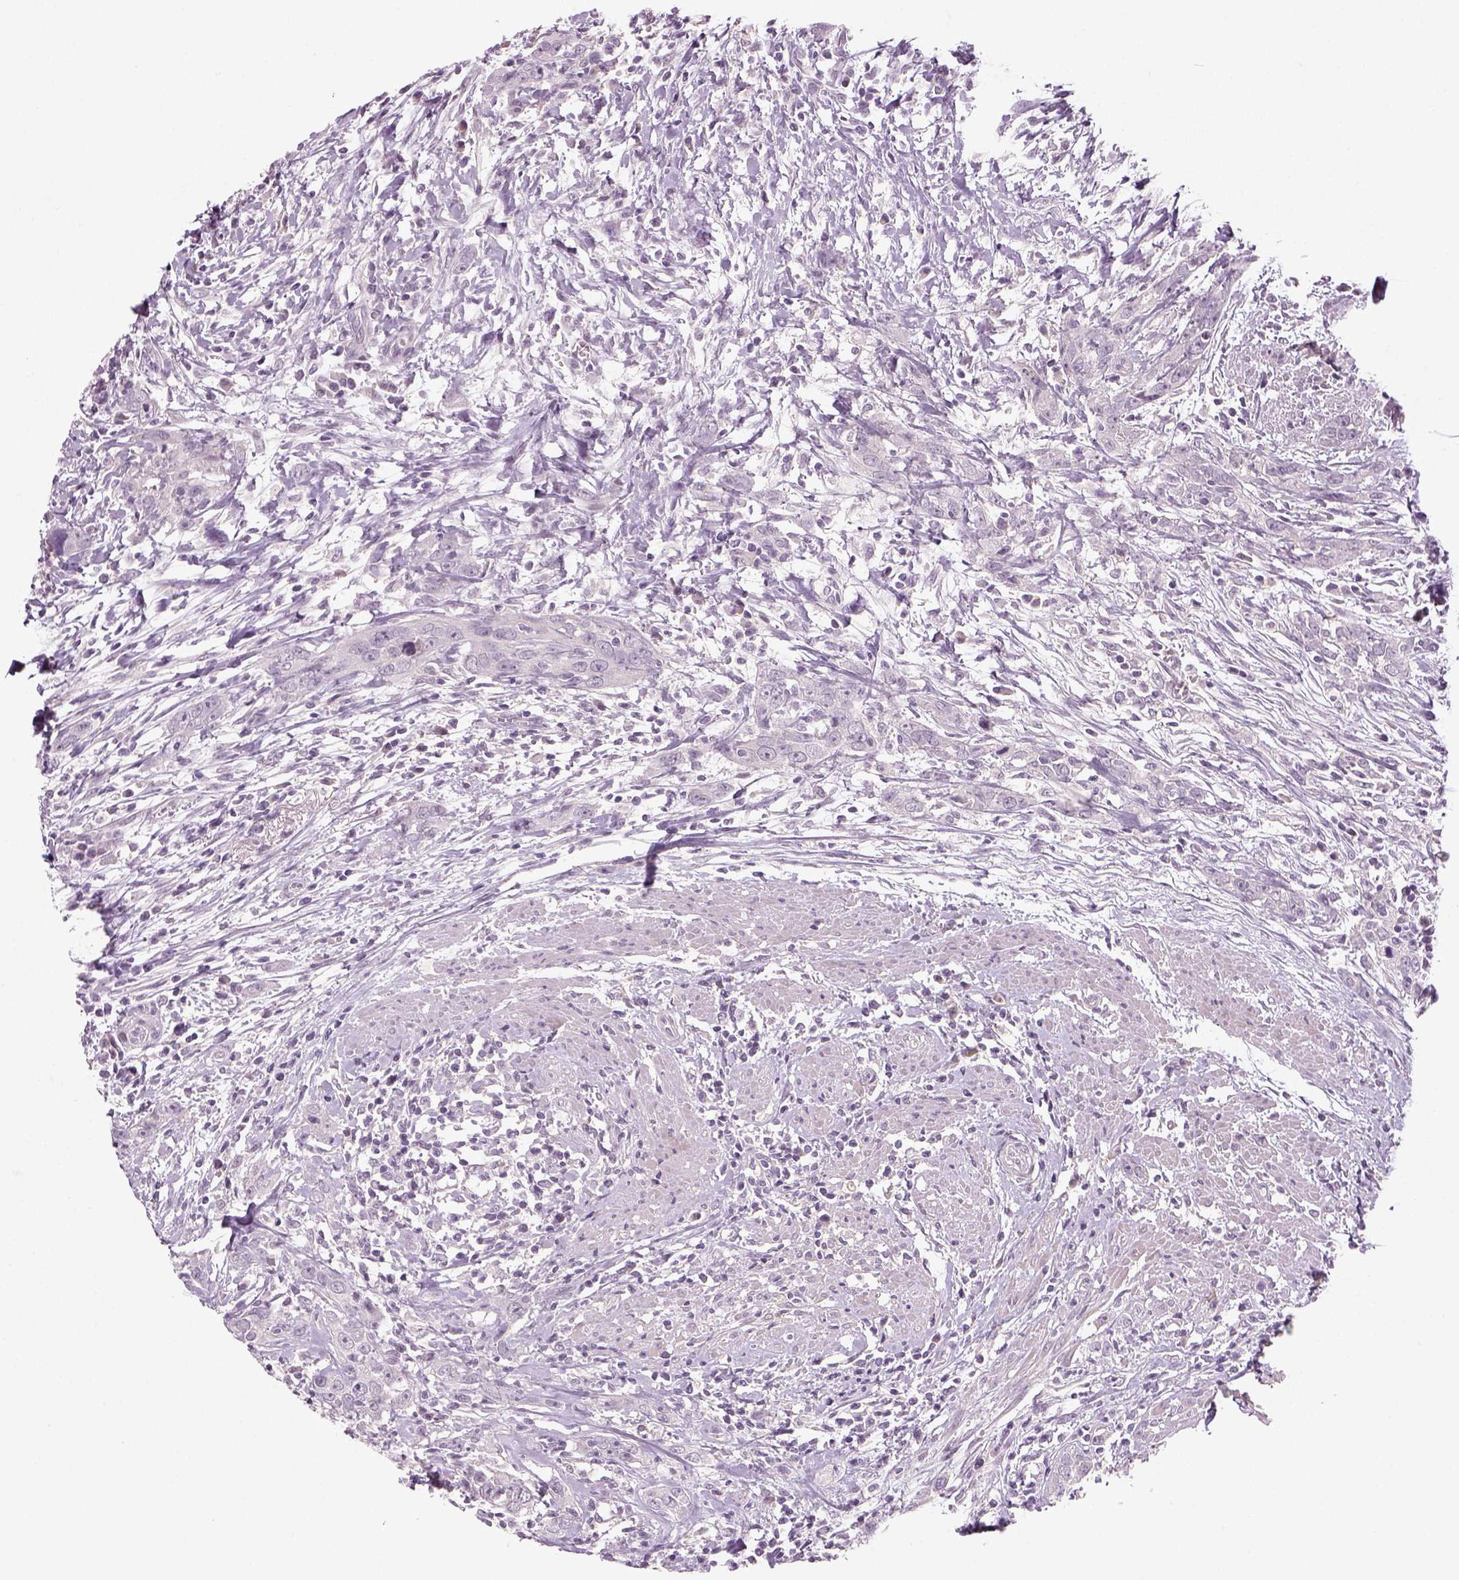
{"staining": {"intensity": "negative", "quantity": "none", "location": "none"}, "tissue": "urothelial cancer", "cell_type": "Tumor cells", "image_type": "cancer", "snomed": [{"axis": "morphology", "description": "Urothelial carcinoma, High grade"}, {"axis": "topography", "description": "Urinary bladder"}], "caption": "Urothelial cancer was stained to show a protein in brown. There is no significant staining in tumor cells.", "gene": "GDNF", "patient": {"sex": "male", "age": 83}}